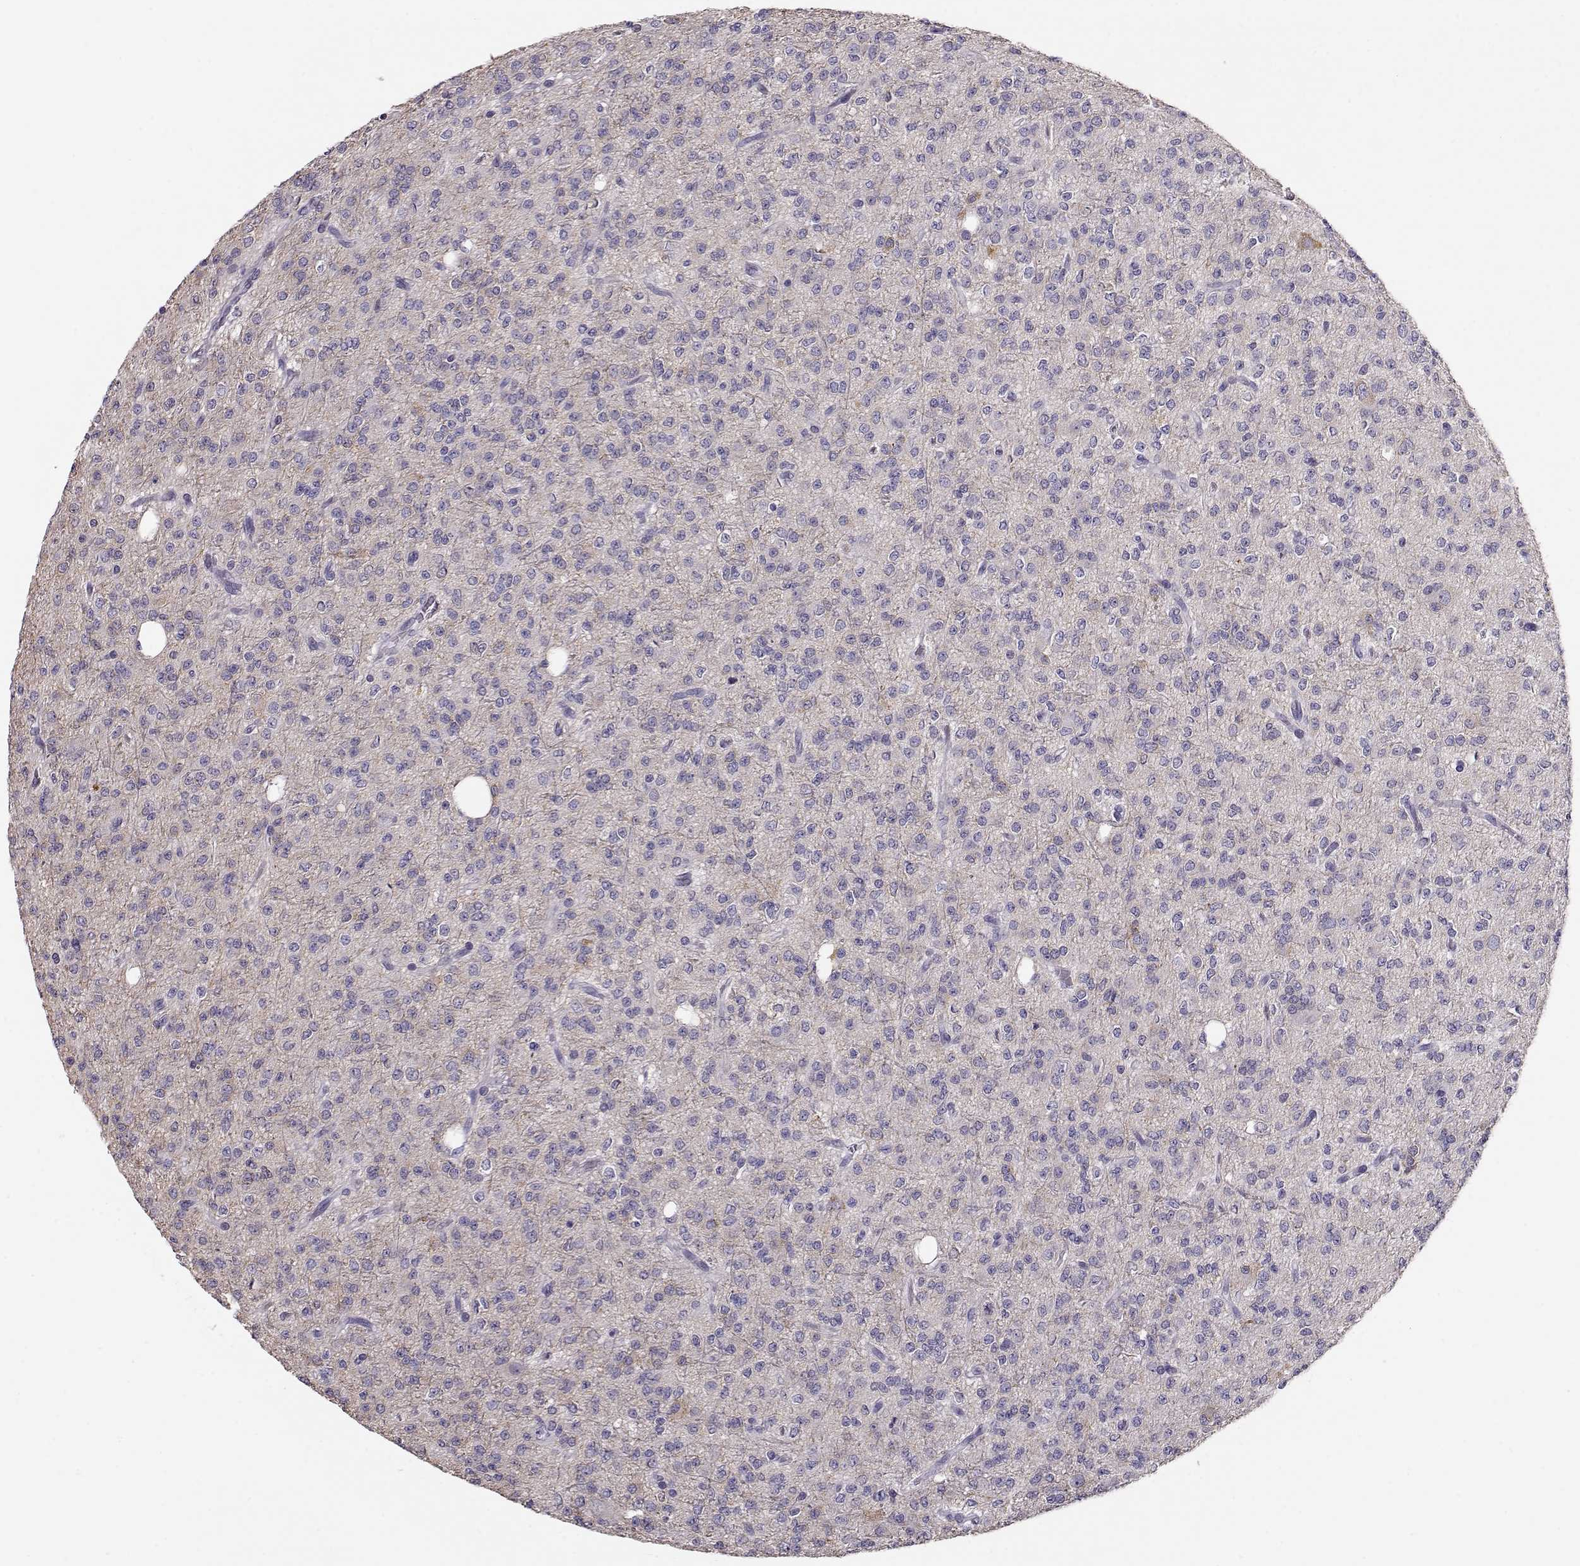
{"staining": {"intensity": "negative", "quantity": "none", "location": "none"}, "tissue": "glioma", "cell_type": "Tumor cells", "image_type": "cancer", "snomed": [{"axis": "morphology", "description": "Glioma, malignant, Low grade"}, {"axis": "topography", "description": "Brain"}], "caption": "An image of glioma stained for a protein shows no brown staining in tumor cells.", "gene": "RBM44", "patient": {"sex": "male", "age": 27}}